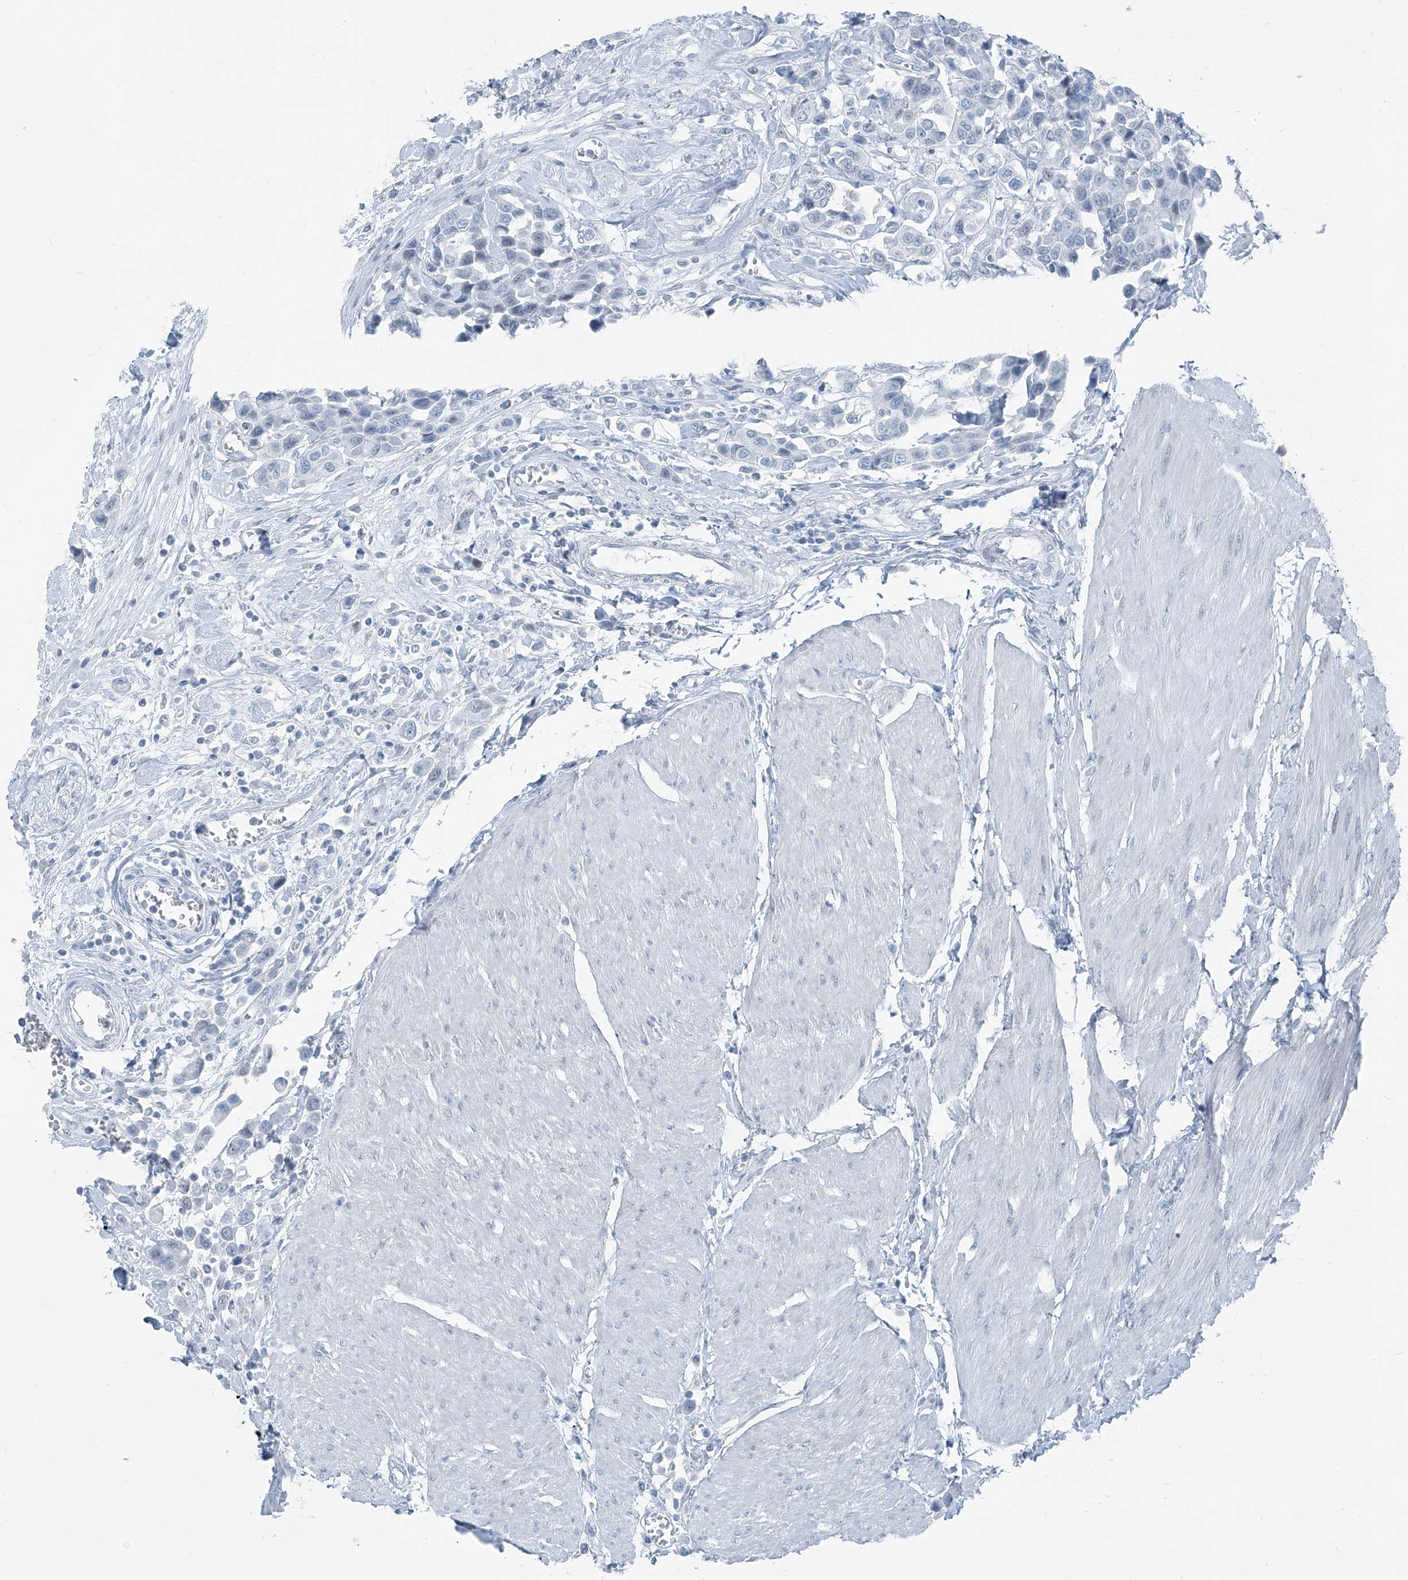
{"staining": {"intensity": "negative", "quantity": "none", "location": "none"}, "tissue": "urothelial cancer", "cell_type": "Tumor cells", "image_type": "cancer", "snomed": [{"axis": "morphology", "description": "Urothelial carcinoma, High grade"}, {"axis": "topography", "description": "Urinary bladder"}], "caption": "A photomicrograph of human urothelial cancer is negative for staining in tumor cells.", "gene": "RGN", "patient": {"sex": "male", "age": 50}}